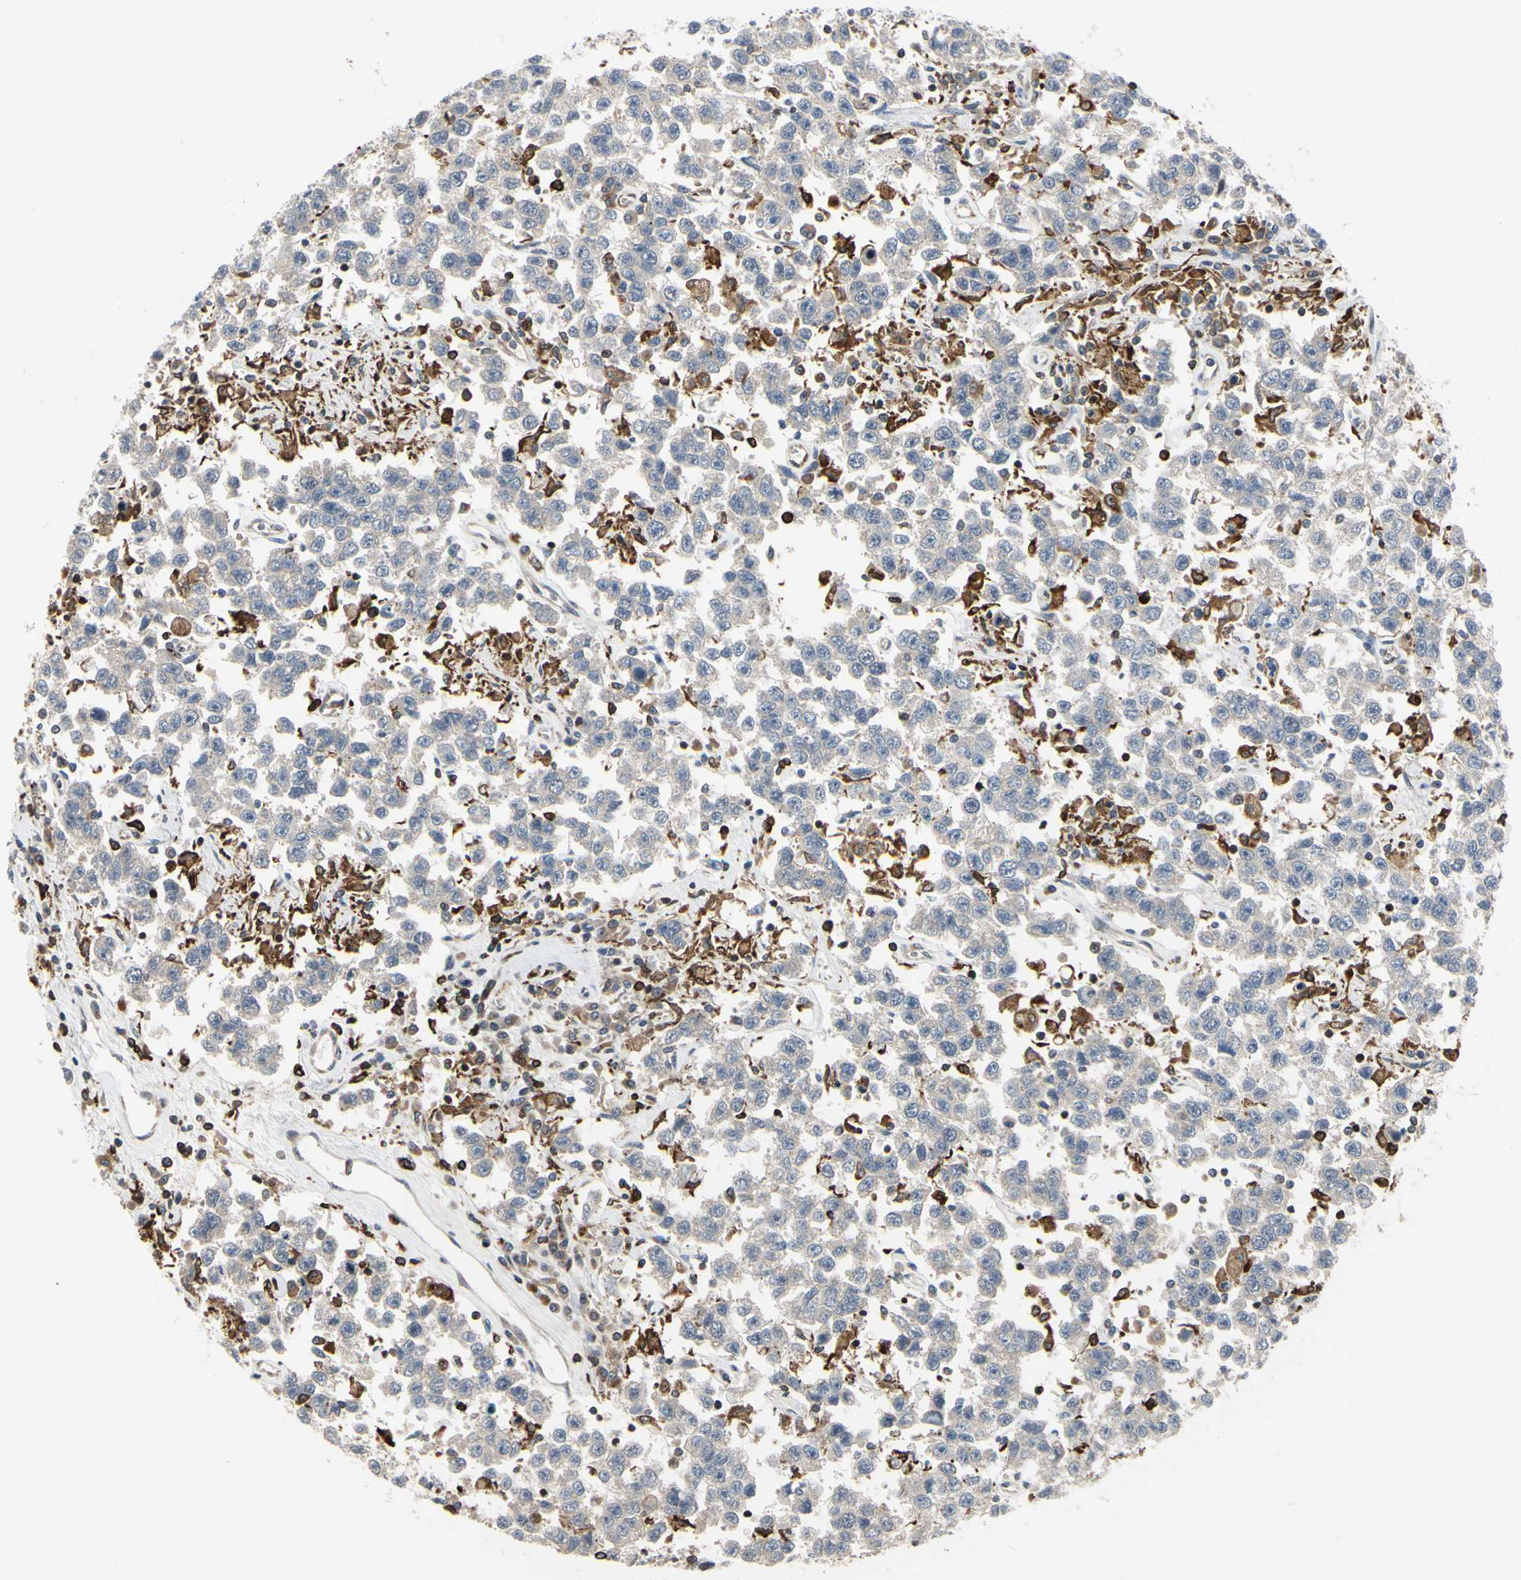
{"staining": {"intensity": "negative", "quantity": "none", "location": "none"}, "tissue": "testis cancer", "cell_type": "Tumor cells", "image_type": "cancer", "snomed": [{"axis": "morphology", "description": "Seminoma, NOS"}, {"axis": "topography", "description": "Testis"}], "caption": "Testis seminoma was stained to show a protein in brown. There is no significant positivity in tumor cells.", "gene": "PLXNA2", "patient": {"sex": "male", "age": 41}}